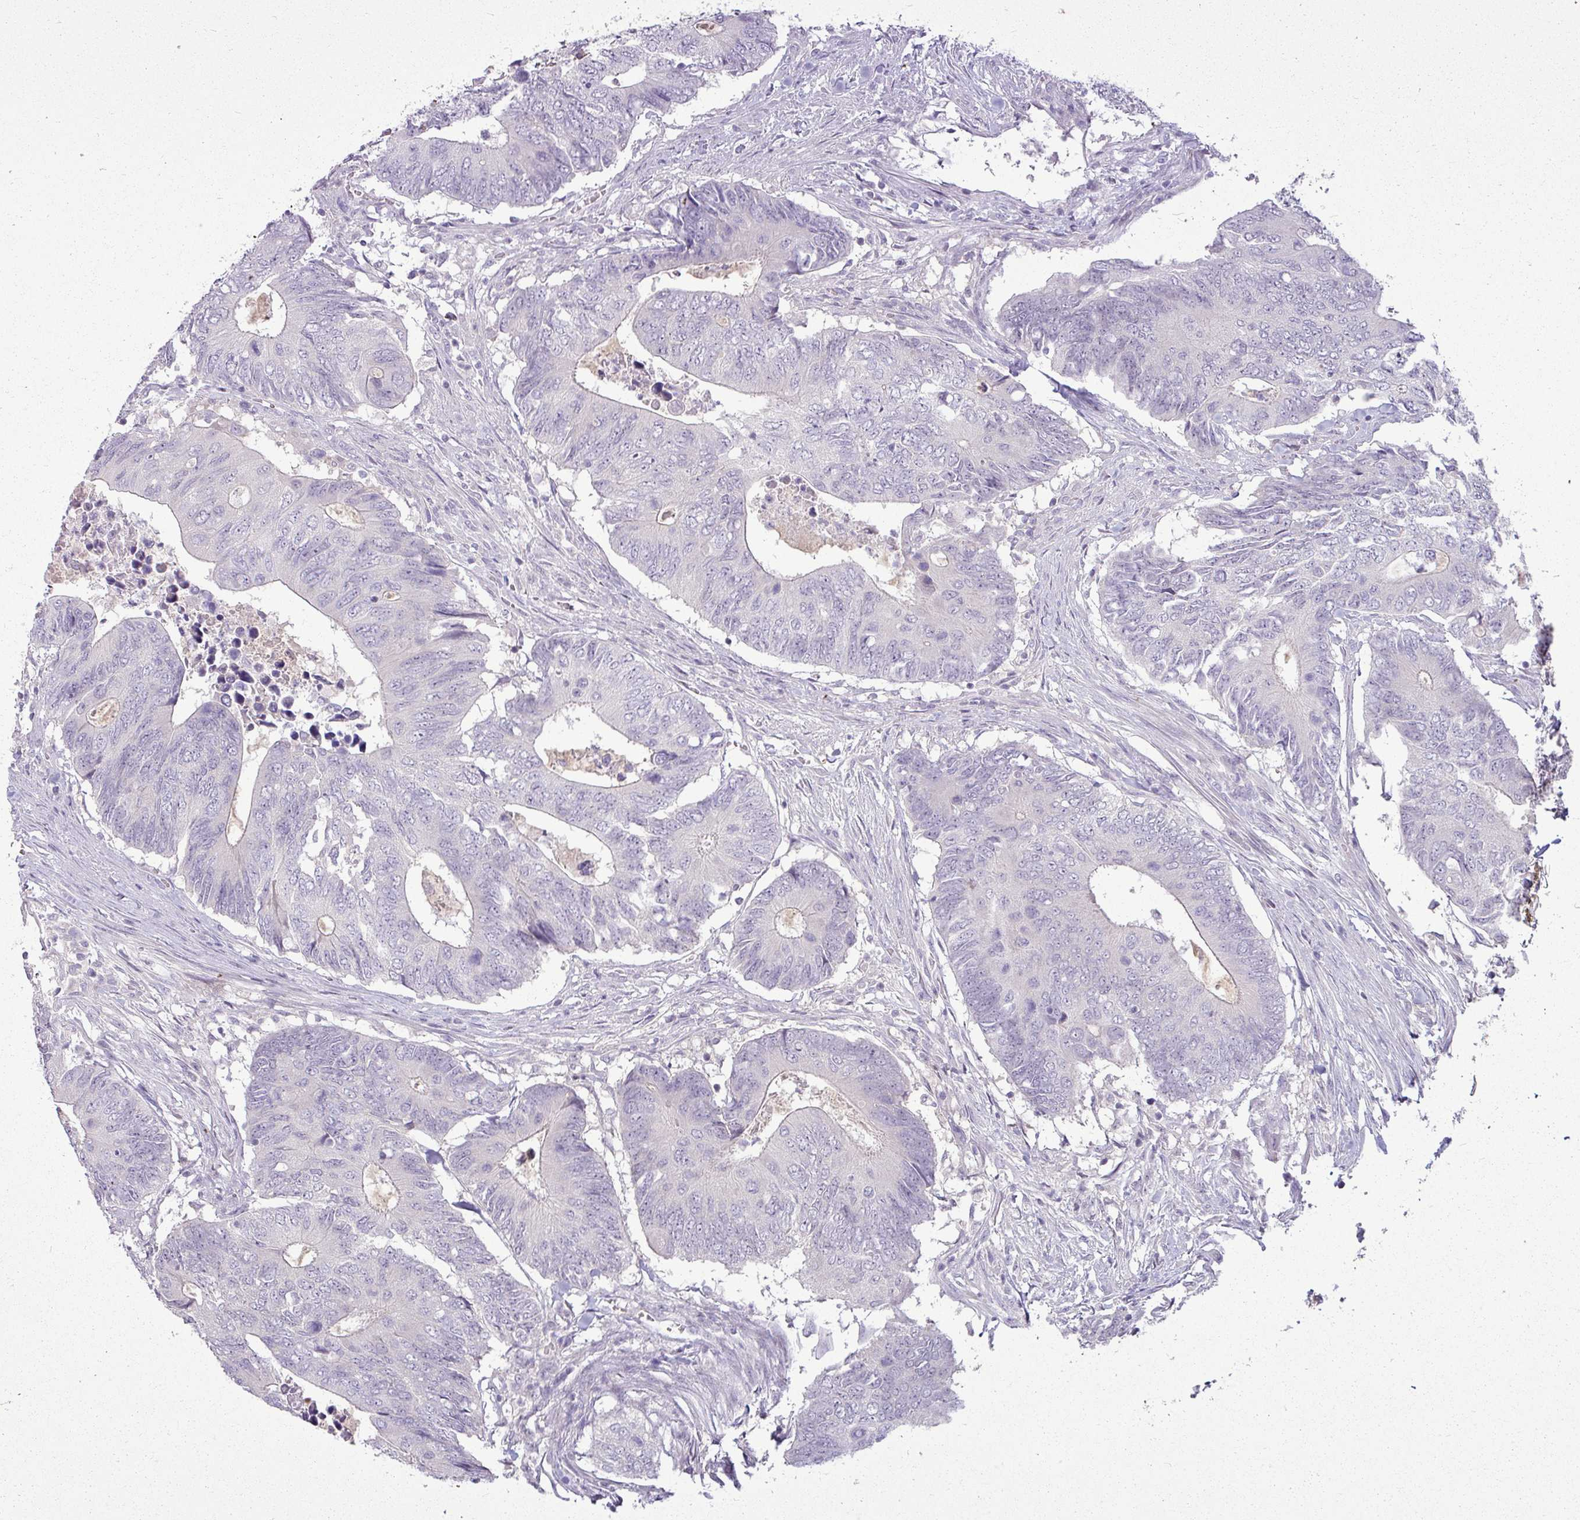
{"staining": {"intensity": "negative", "quantity": "none", "location": "none"}, "tissue": "colorectal cancer", "cell_type": "Tumor cells", "image_type": "cancer", "snomed": [{"axis": "morphology", "description": "Adenocarcinoma, NOS"}, {"axis": "topography", "description": "Colon"}], "caption": "IHC of colorectal adenocarcinoma exhibits no staining in tumor cells.", "gene": "APOM", "patient": {"sex": "male", "age": 87}}